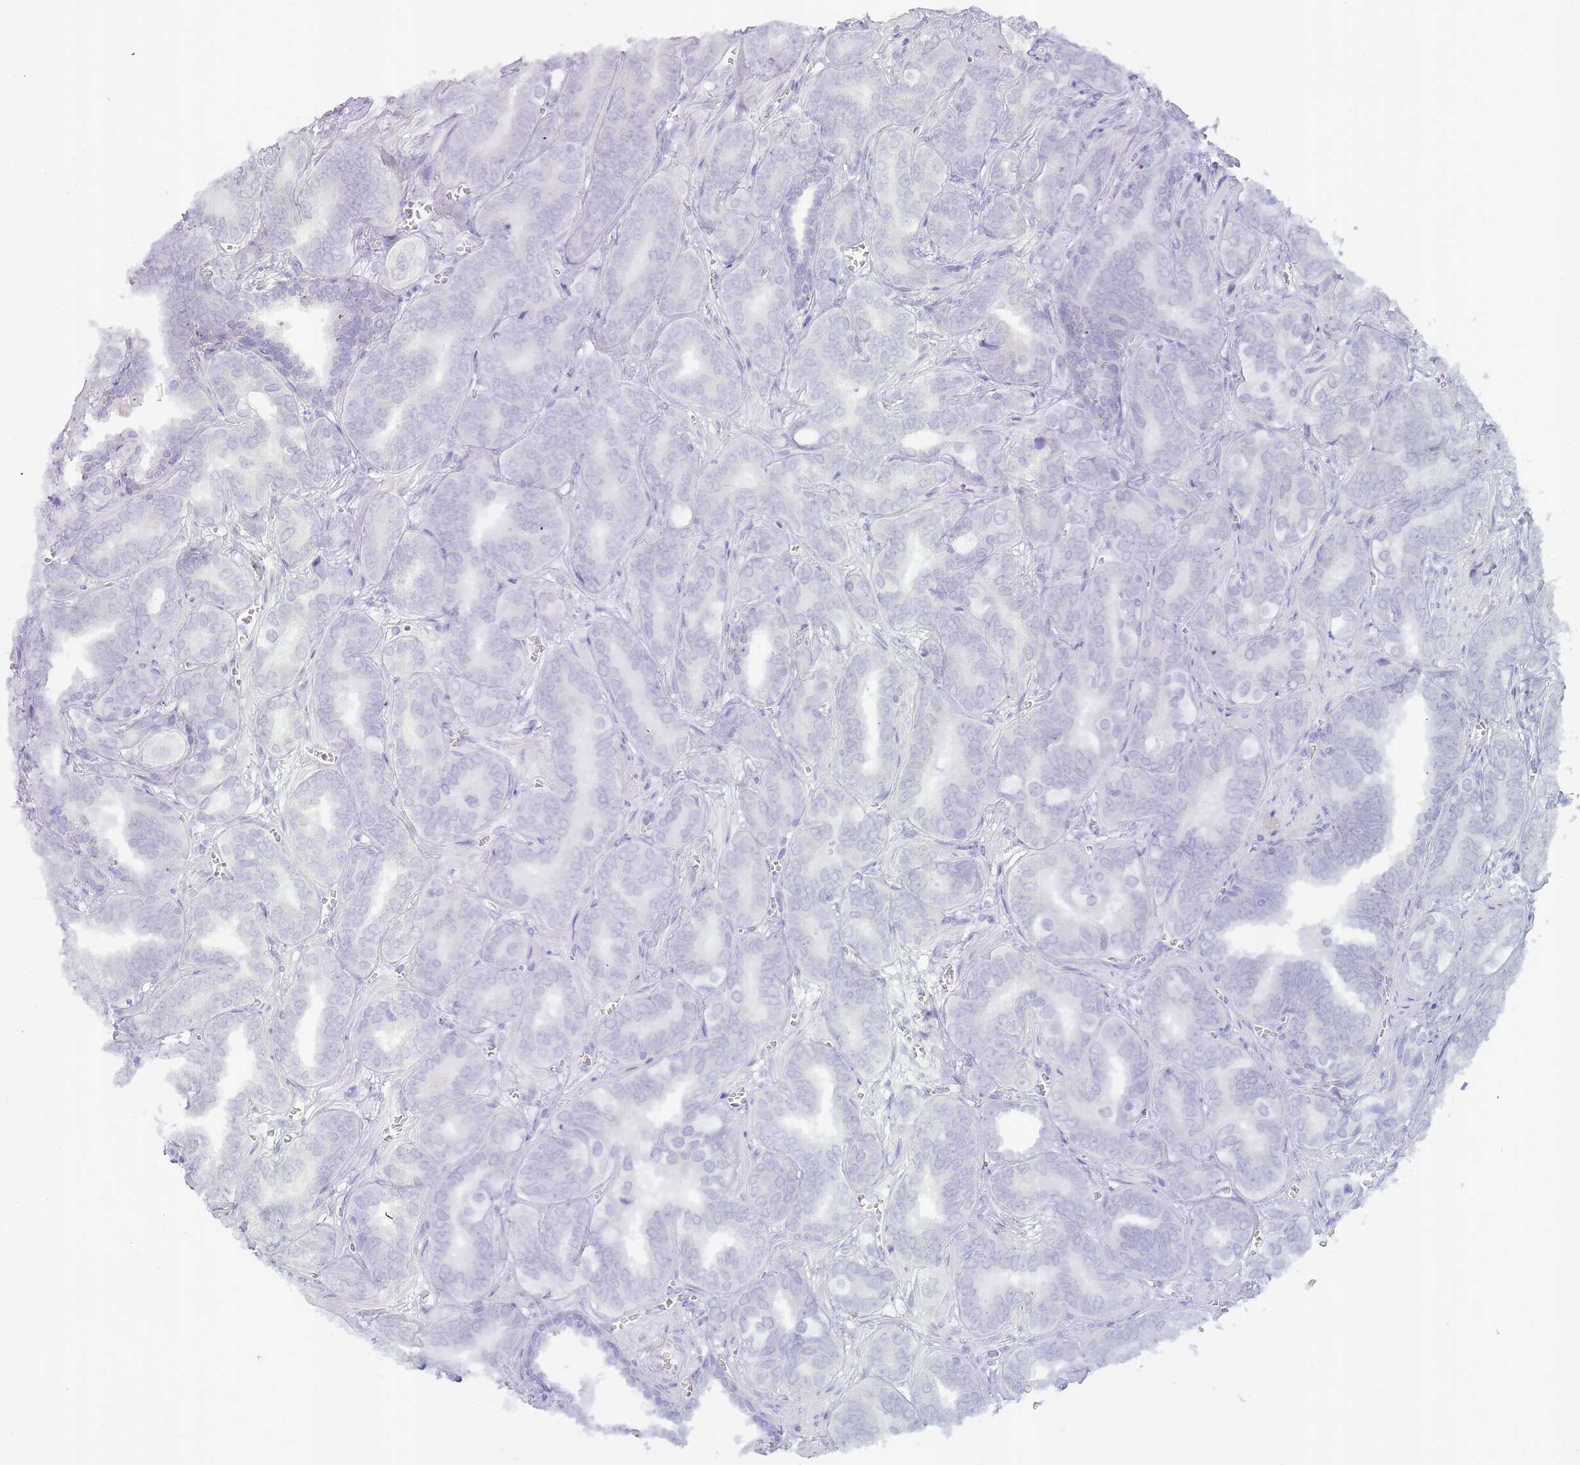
{"staining": {"intensity": "negative", "quantity": "none", "location": "none"}, "tissue": "prostate cancer", "cell_type": "Tumor cells", "image_type": "cancer", "snomed": [{"axis": "morphology", "description": "Adenocarcinoma, High grade"}, {"axis": "topography", "description": "Prostate"}], "caption": "Photomicrograph shows no protein staining in tumor cells of prostate cancer tissue. (DAB (3,3'-diaminobenzidine) IHC, high magnification).", "gene": "INS", "patient": {"sex": "male", "age": 67}}